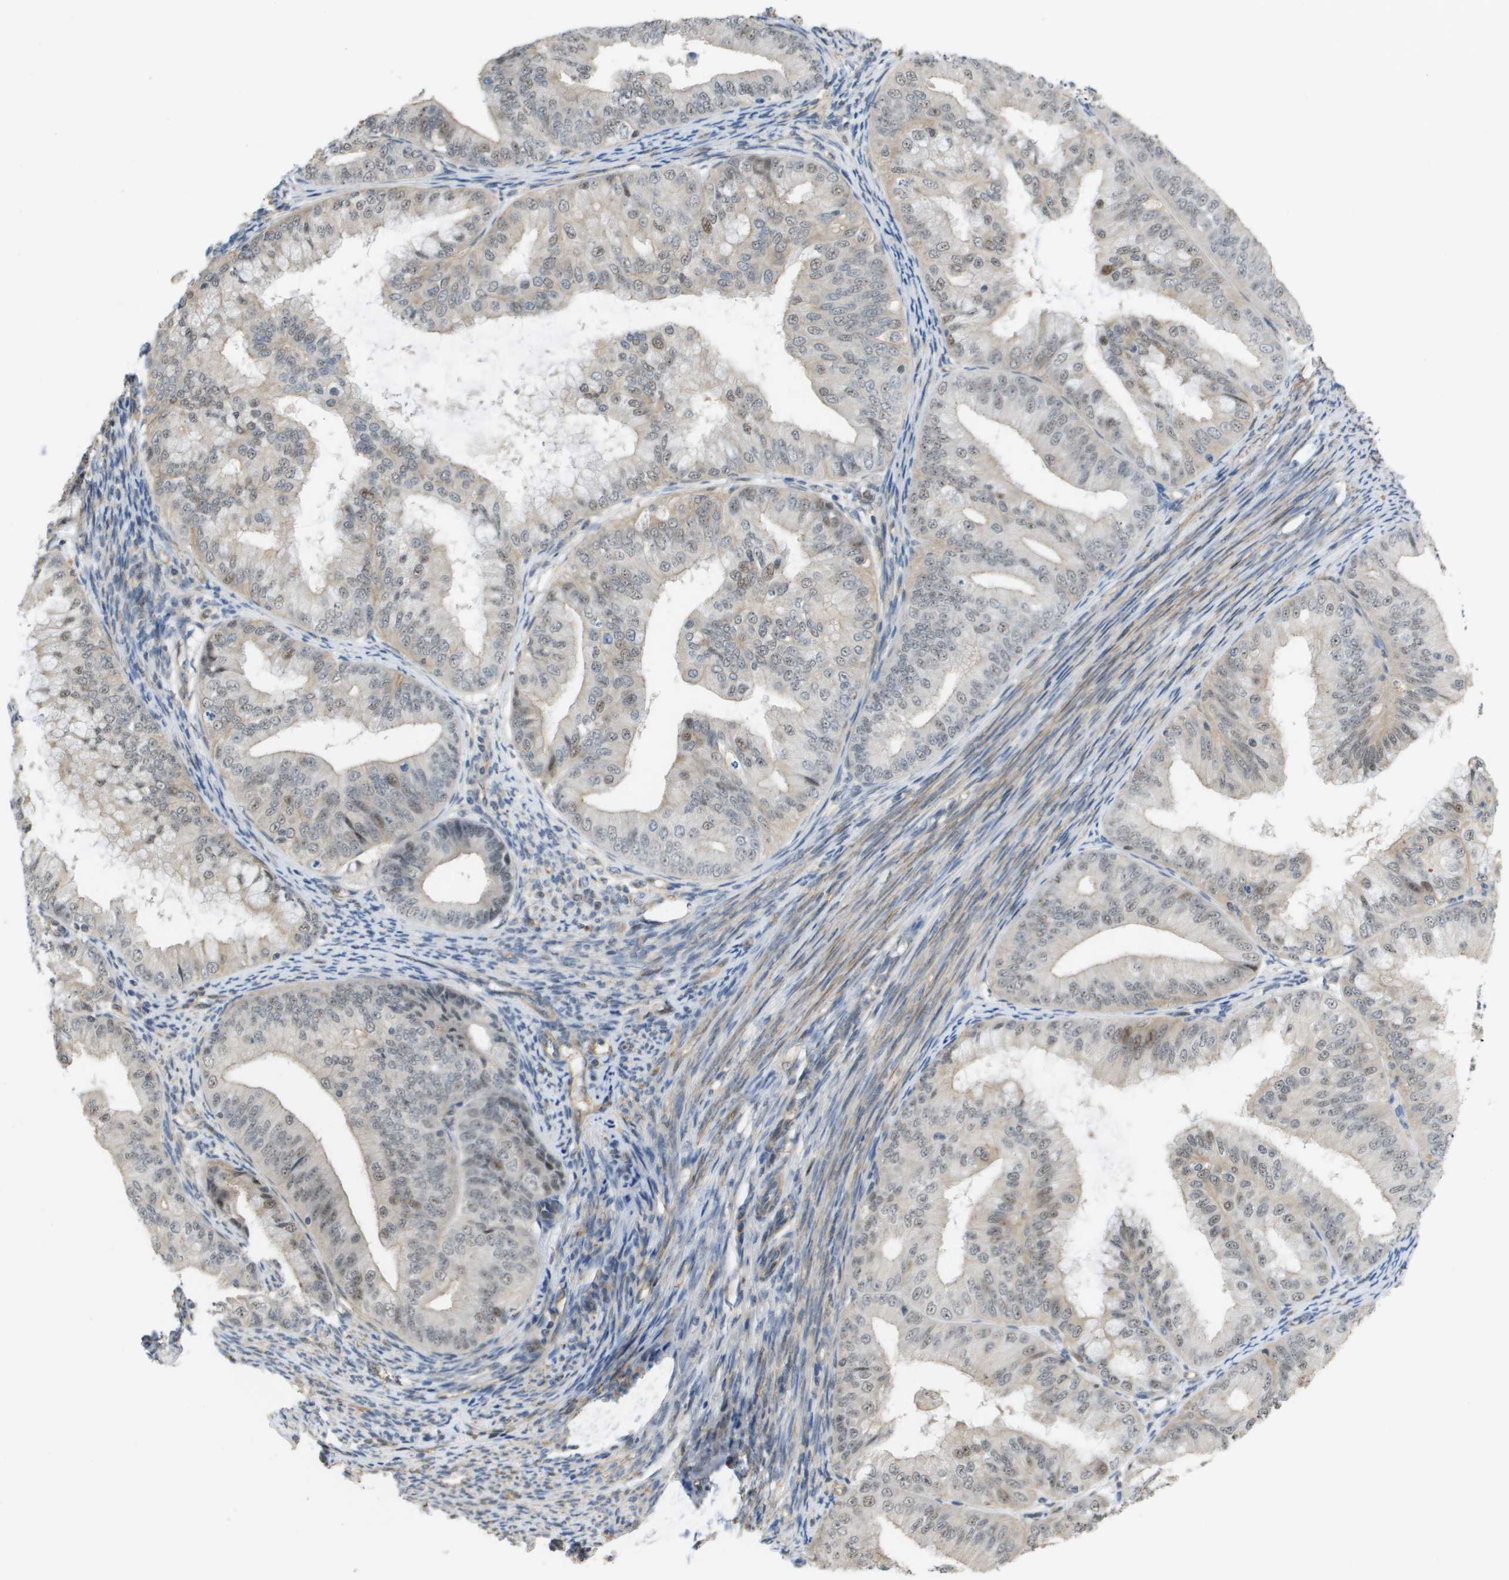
{"staining": {"intensity": "weak", "quantity": "25%-75%", "location": "nuclear"}, "tissue": "endometrial cancer", "cell_type": "Tumor cells", "image_type": "cancer", "snomed": [{"axis": "morphology", "description": "Adenocarcinoma, NOS"}, {"axis": "topography", "description": "Endometrium"}], "caption": "Immunohistochemical staining of human endometrial adenocarcinoma exhibits low levels of weak nuclear protein expression in about 25%-75% of tumor cells.", "gene": "RNF112", "patient": {"sex": "female", "age": 63}}